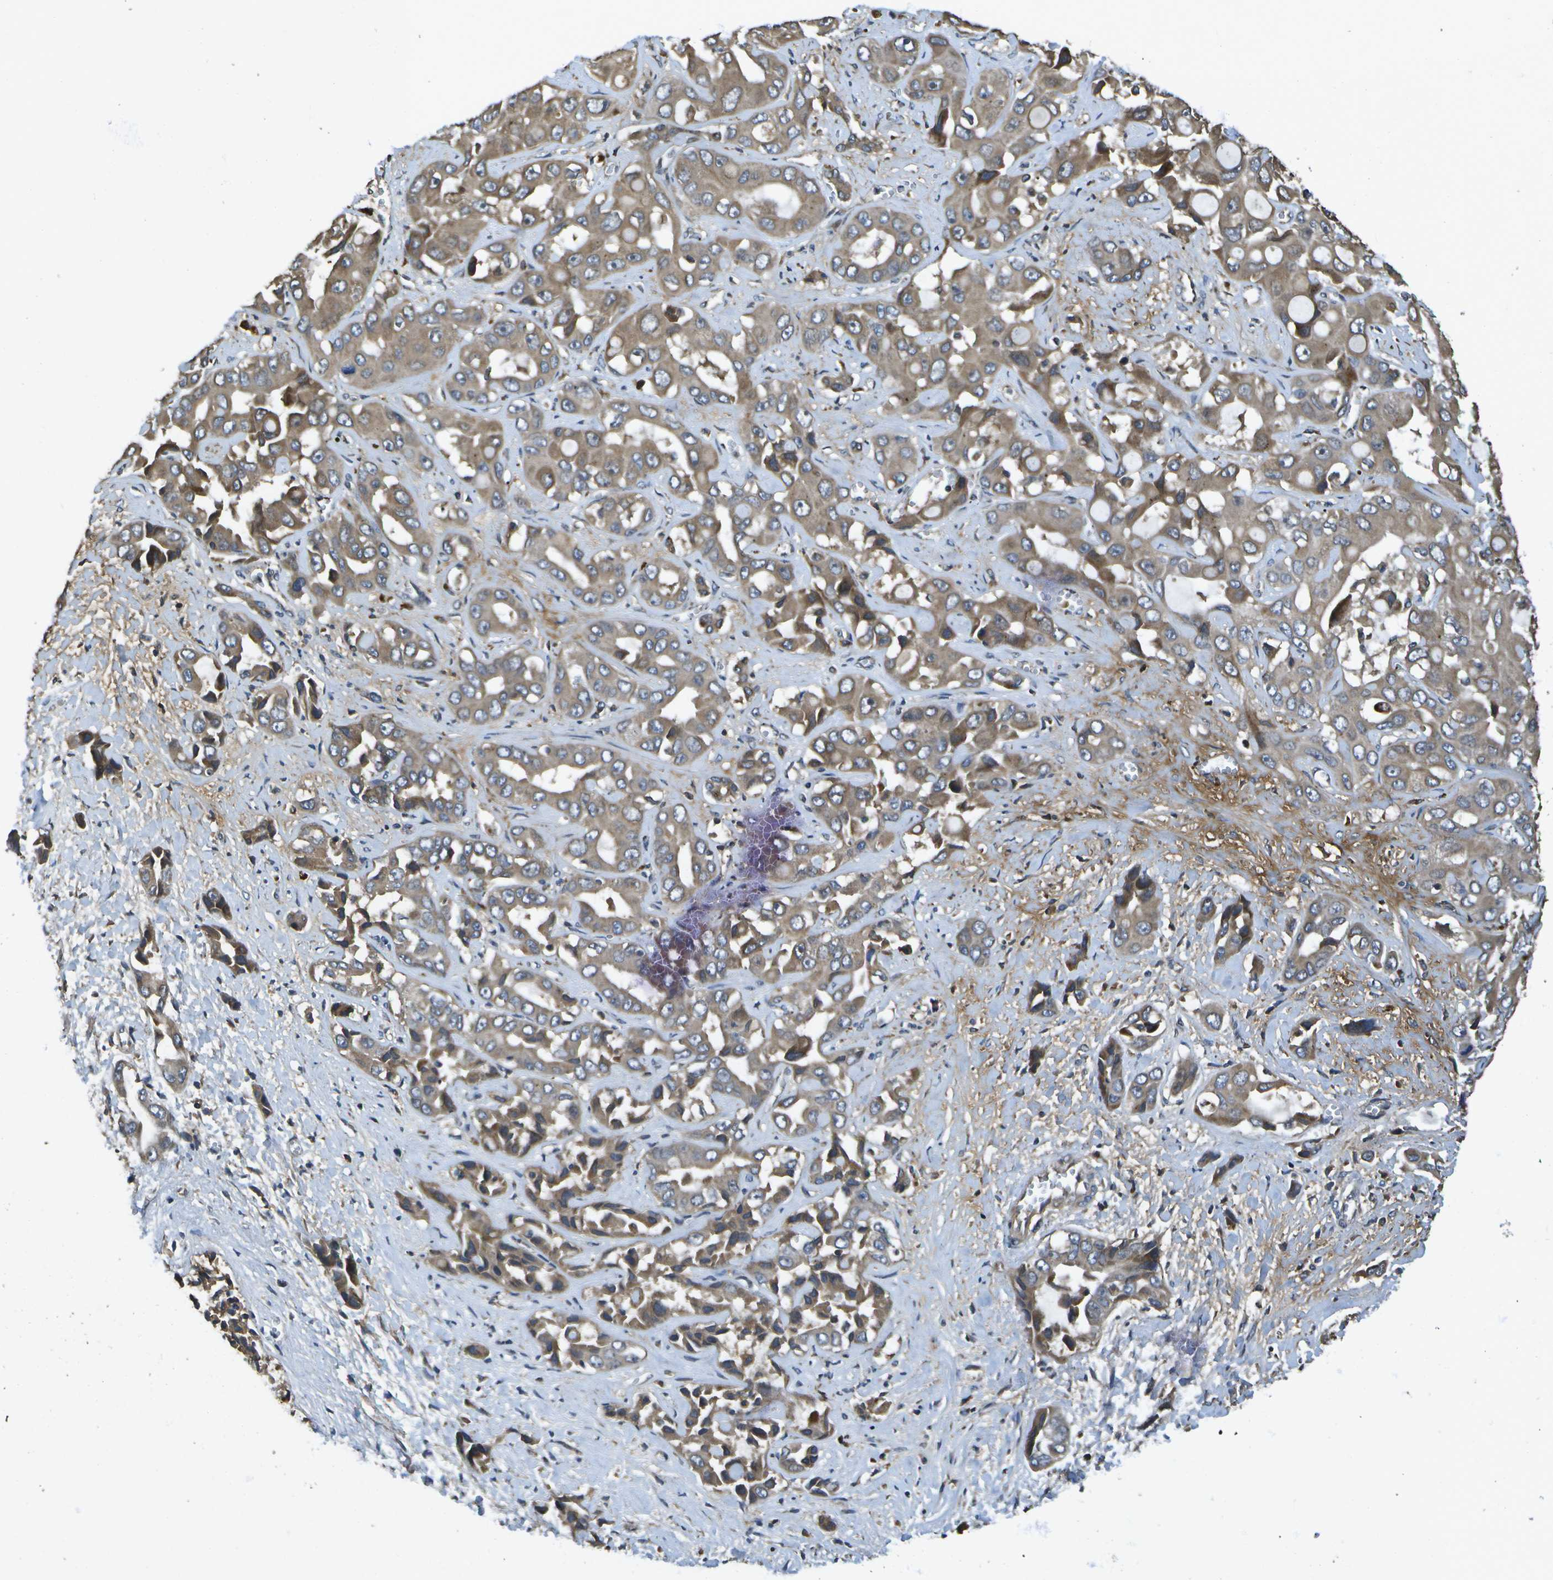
{"staining": {"intensity": "weak", "quantity": ">75%", "location": "cytoplasmic/membranous"}, "tissue": "liver cancer", "cell_type": "Tumor cells", "image_type": "cancer", "snomed": [{"axis": "morphology", "description": "Cholangiocarcinoma"}, {"axis": "topography", "description": "Liver"}], "caption": "Weak cytoplasmic/membranous positivity for a protein is seen in approximately >75% of tumor cells of cholangiocarcinoma (liver) using immunohistochemistry.", "gene": "HFE", "patient": {"sex": "female", "age": 52}}